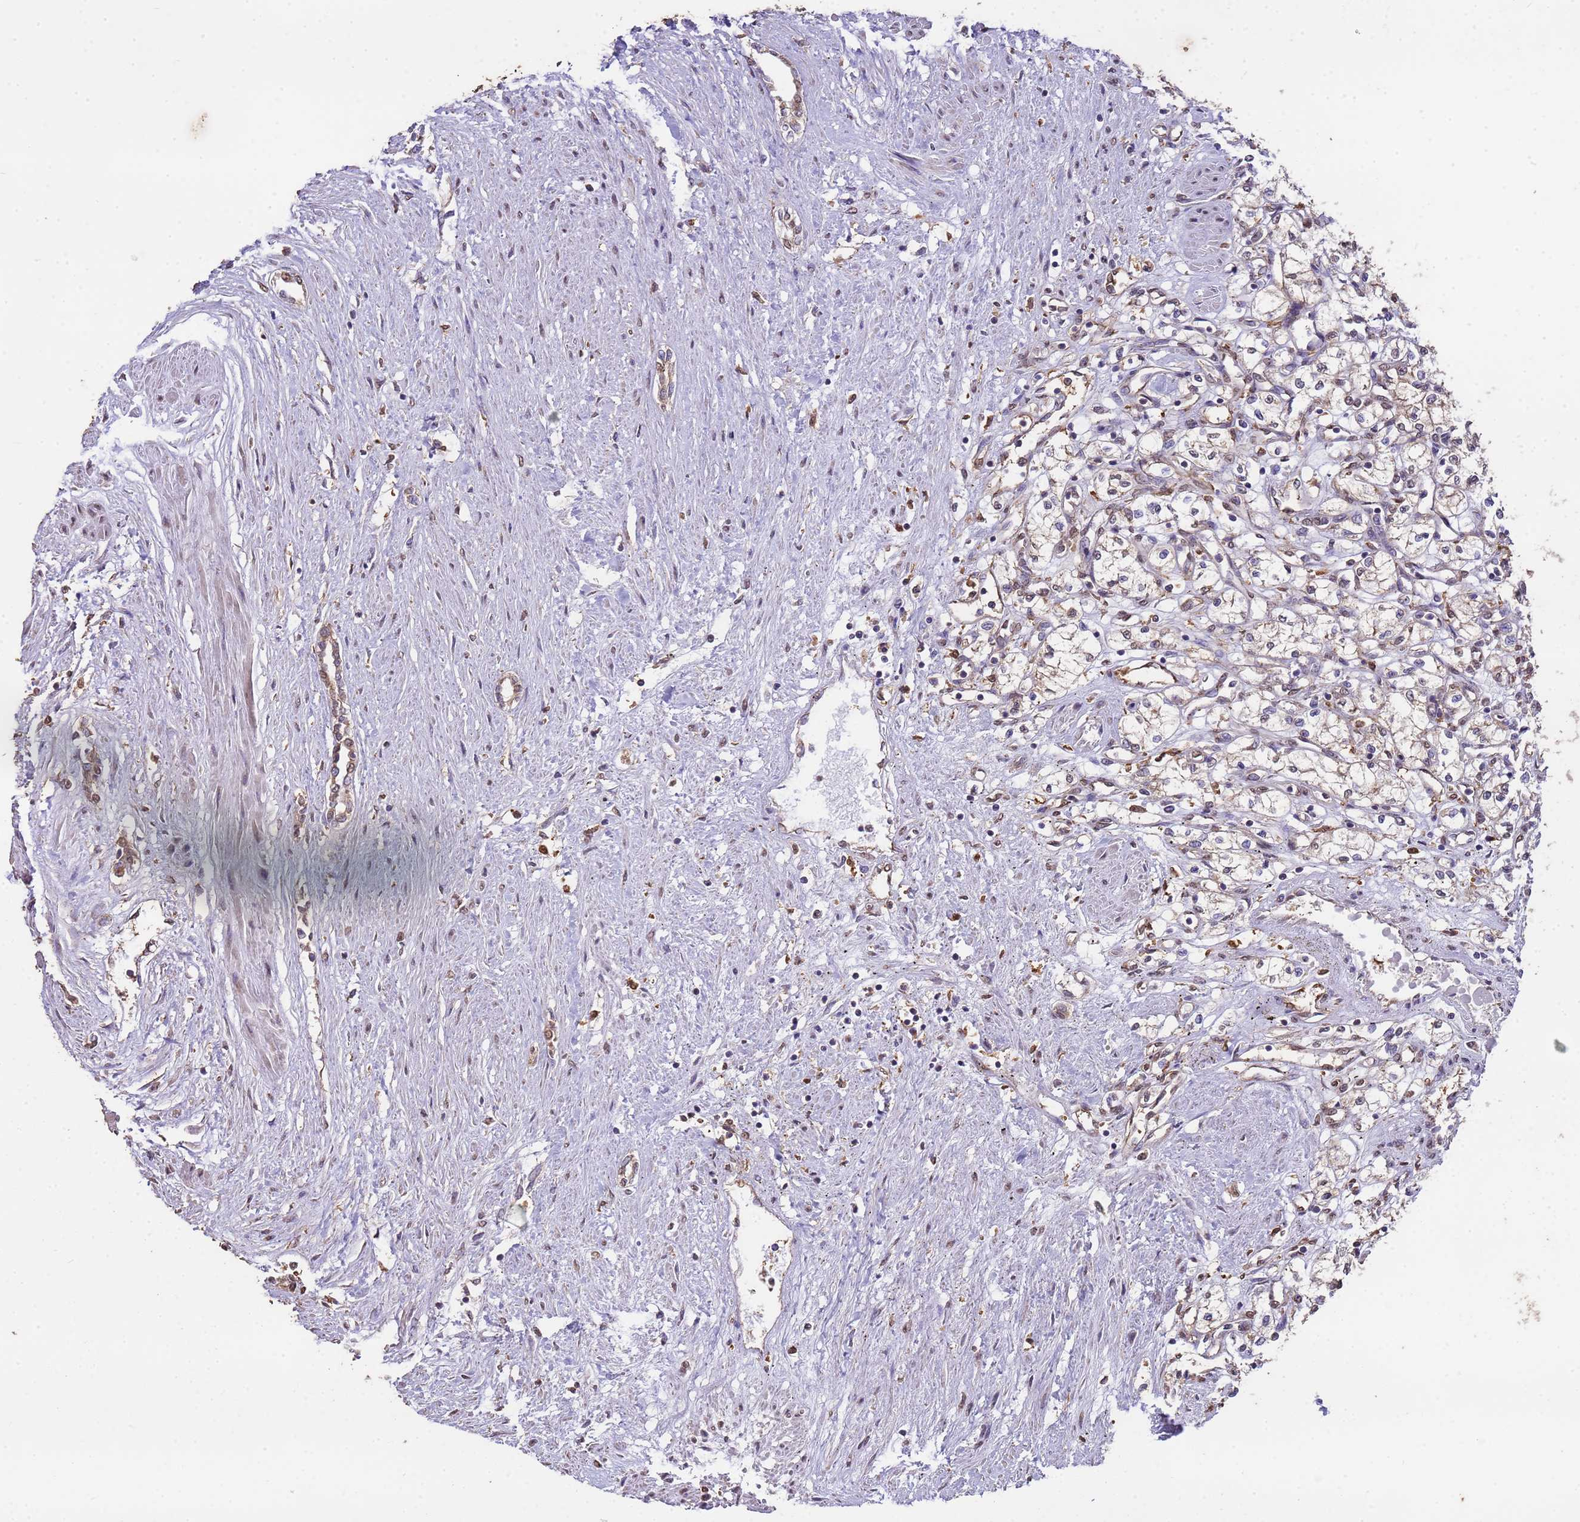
{"staining": {"intensity": "weak", "quantity": "25%-75%", "location": "cytoplasmic/membranous"}, "tissue": "renal cancer", "cell_type": "Tumor cells", "image_type": "cancer", "snomed": [{"axis": "morphology", "description": "Adenocarcinoma, NOS"}, {"axis": "topography", "description": "Kidney"}], "caption": "Brown immunohistochemical staining in human renal cancer (adenocarcinoma) shows weak cytoplasmic/membranous expression in about 25%-75% of tumor cells. (IHC, brightfield microscopy, high magnification).", "gene": "NPHP1", "patient": {"sex": "male", "age": 59}}